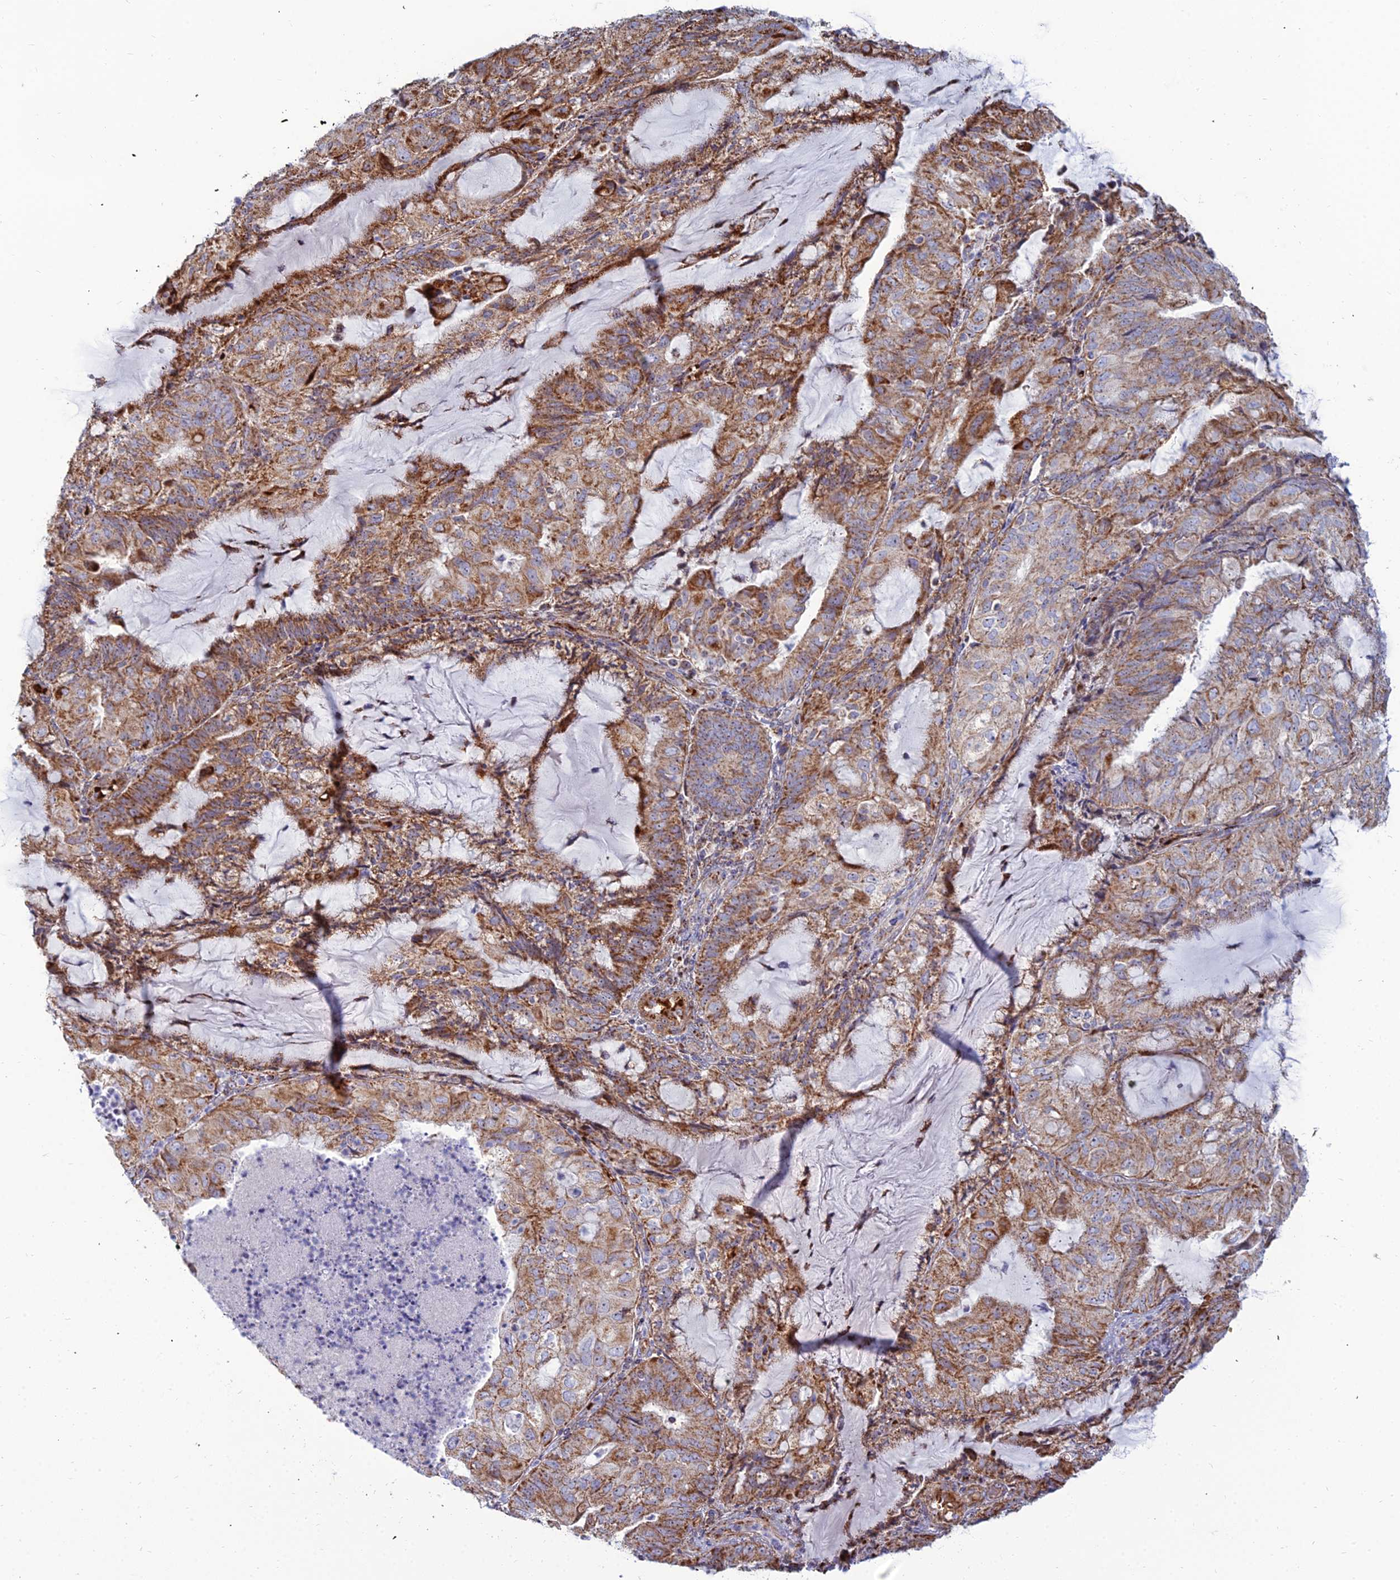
{"staining": {"intensity": "strong", "quantity": ">75%", "location": "cytoplasmic/membranous"}, "tissue": "endometrial cancer", "cell_type": "Tumor cells", "image_type": "cancer", "snomed": [{"axis": "morphology", "description": "Adenocarcinoma, NOS"}, {"axis": "topography", "description": "Endometrium"}], "caption": "Immunohistochemistry photomicrograph of human endometrial cancer (adenocarcinoma) stained for a protein (brown), which displays high levels of strong cytoplasmic/membranous expression in approximately >75% of tumor cells.", "gene": "SLC35F4", "patient": {"sex": "female", "age": 81}}